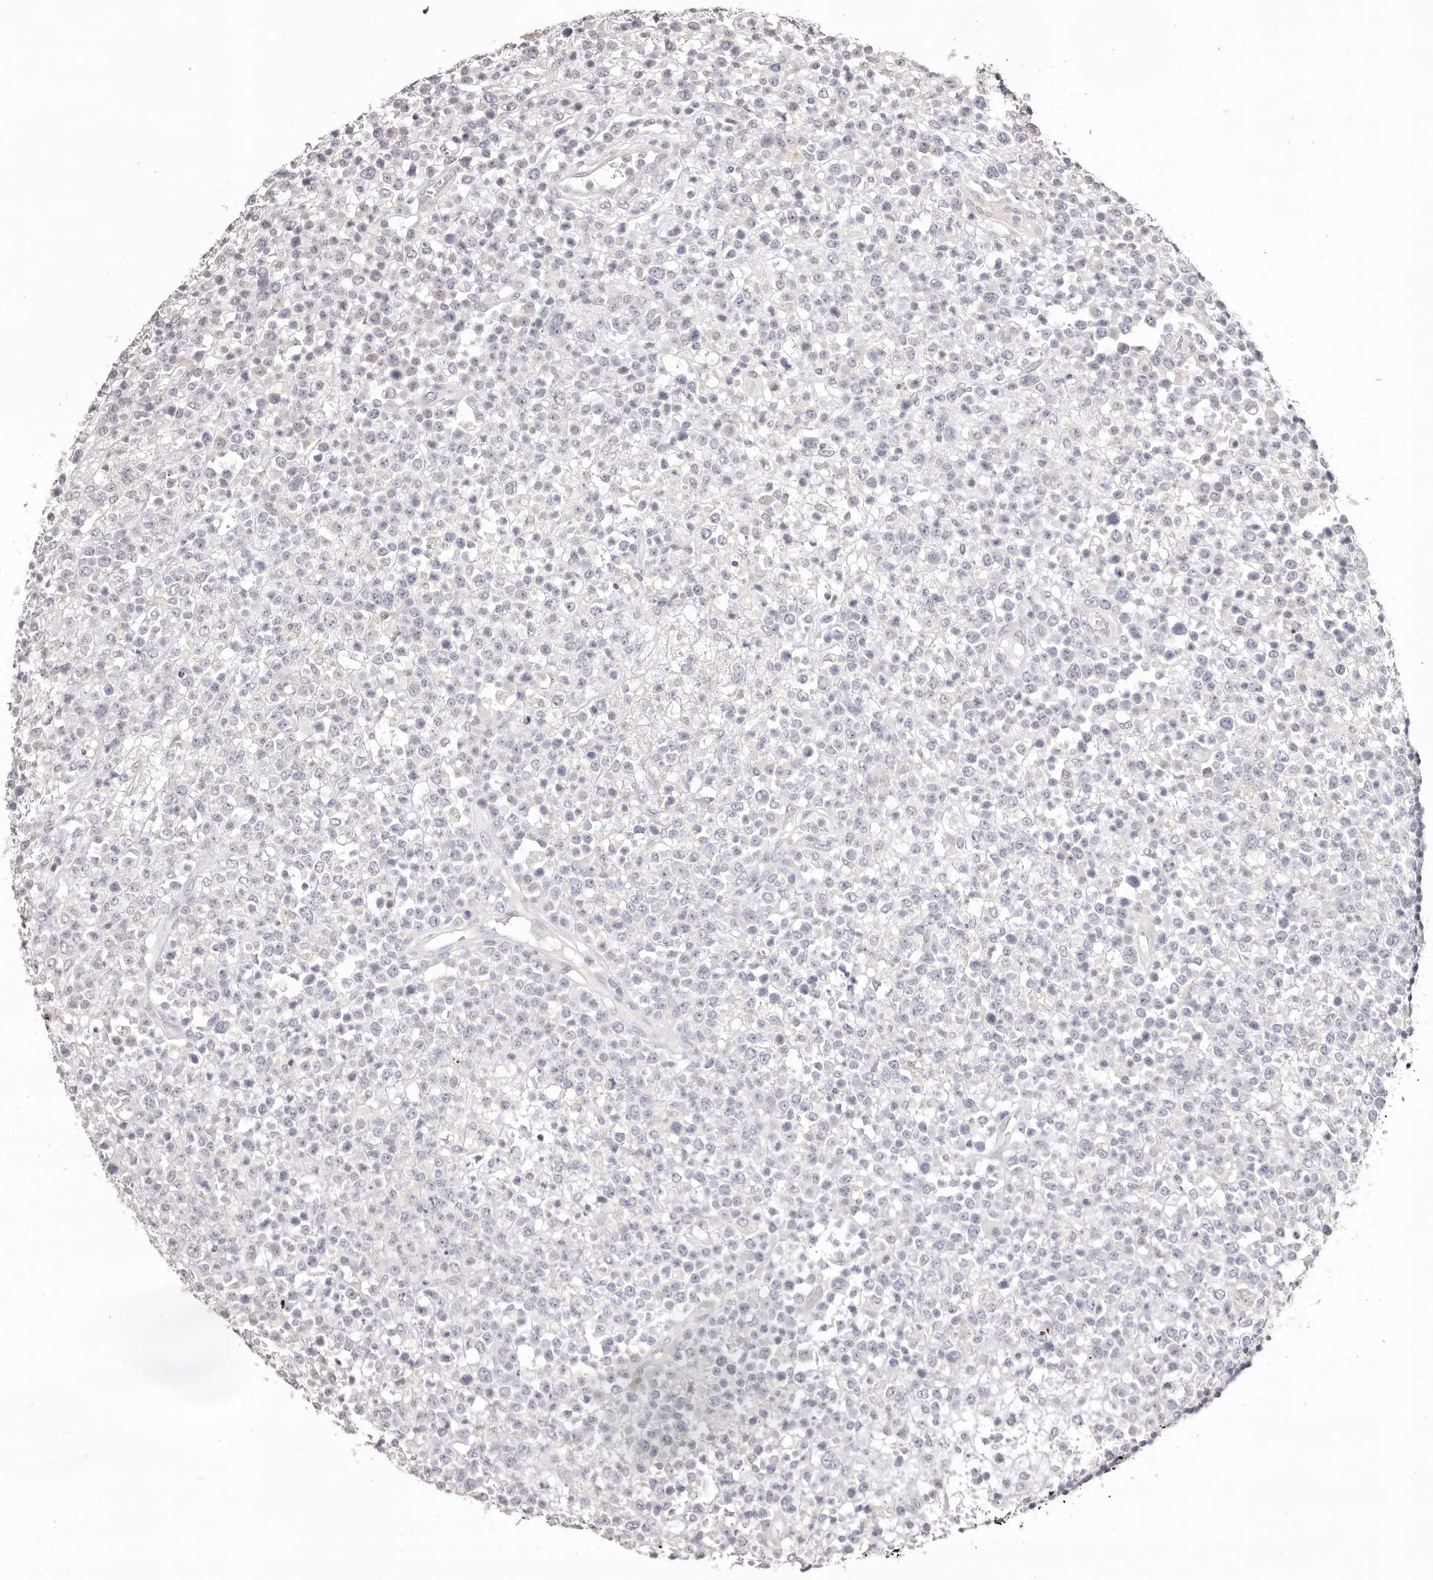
{"staining": {"intensity": "negative", "quantity": "none", "location": "none"}, "tissue": "lymphoma", "cell_type": "Tumor cells", "image_type": "cancer", "snomed": [{"axis": "morphology", "description": "Malignant lymphoma, non-Hodgkin's type, High grade"}, {"axis": "topography", "description": "Colon"}], "caption": "Malignant lymphoma, non-Hodgkin's type (high-grade) stained for a protein using immunohistochemistry (IHC) demonstrates no staining tumor cells.", "gene": "PCDHB6", "patient": {"sex": "female", "age": 53}}